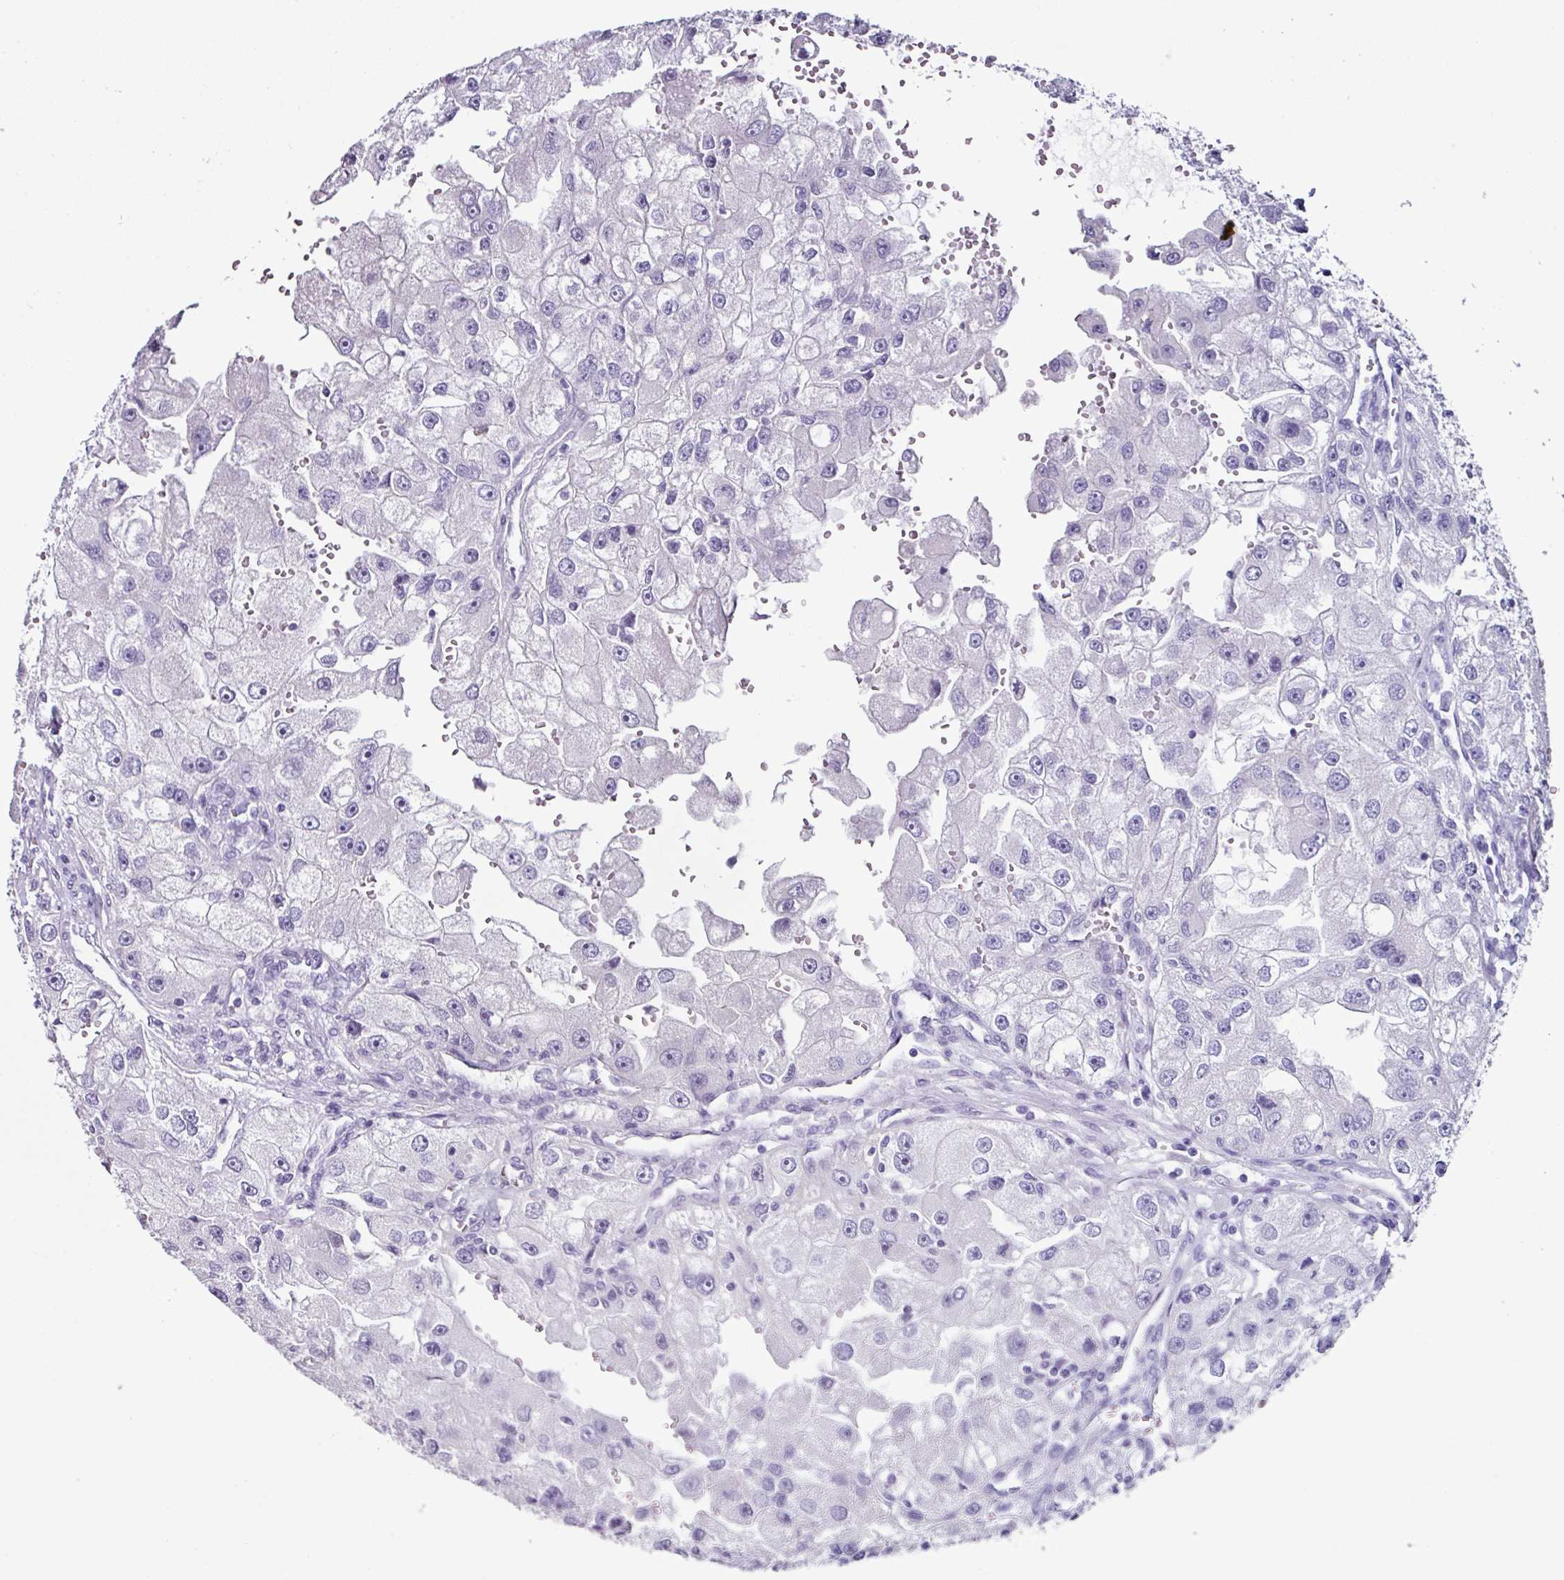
{"staining": {"intensity": "negative", "quantity": "none", "location": "none"}, "tissue": "renal cancer", "cell_type": "Tumor cells", "image_type": "cancer", "snomed": [{"axis": "morphology", "description": "Adenocarcinoma, NOS"}, {"axis": "topography", "description": "Kidney"}], "caption": "Tumor cells show no significant protein positivity in adenocarcinoma (renal).", "gene": "GLP2R", "patient": {"sex": "male", "age": 63}}